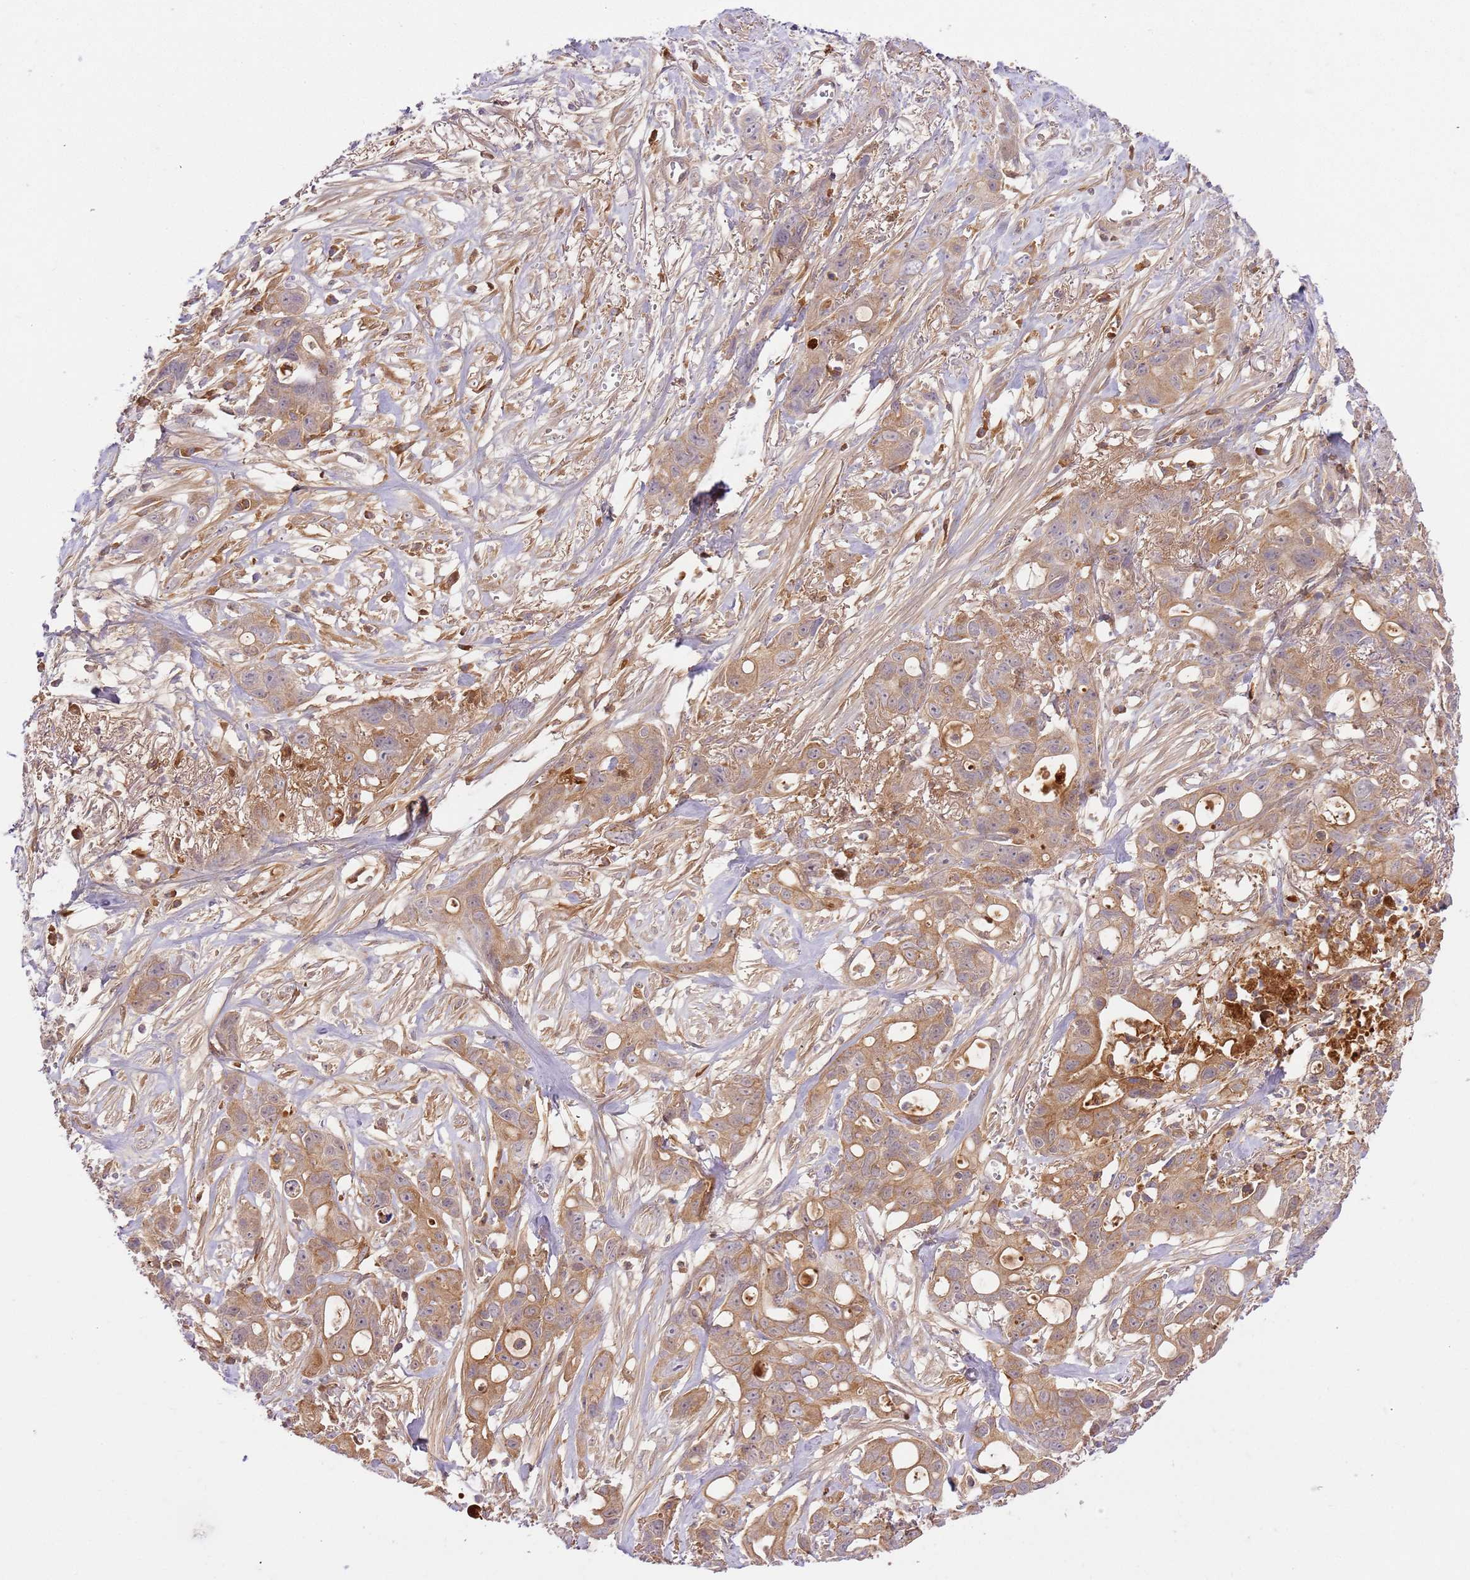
{"staining": {"intensity": "moderate", "quantity": ">75%", "location": "cytoplasmic/membranous"}, "tissue": "ovarian cancer", "cell_type": "Tumor cells", "image_type": "cancer", "snomed": [{"axis": "morphology", "description": "Cystadenocarcinoma, mucinous, NOS"}, {"axis": "topography", "description": "Ovary"}], "caption": "Protein expression analysis of ovarian mucinous cystadenocarcinoma exhibits moderate cytoplasmic/membranous staining in about >75% of tumor cells. The staining was performed using DAB, with brown indicating positive protein expression. Nuclei are stained blue with hematoxylin.", "gene": "C8G", "patient": {"sex": "female", "age": 70}}